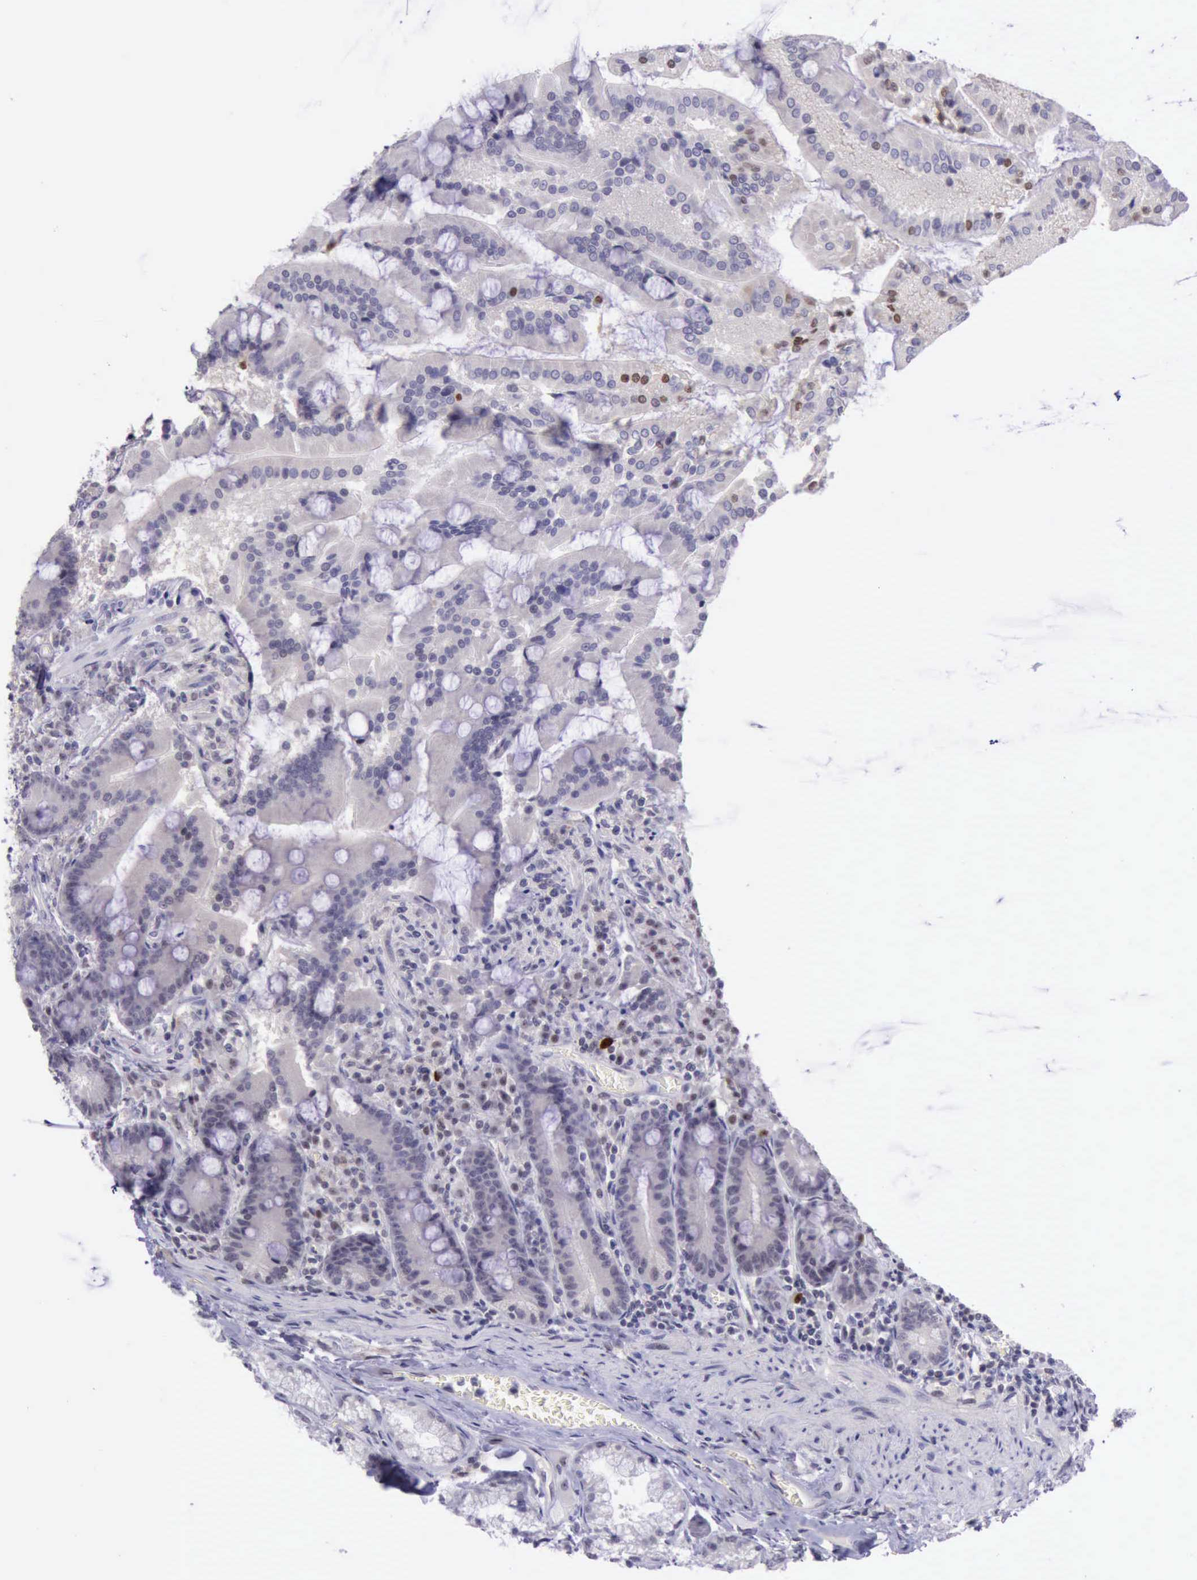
{"staining": {"intensity": "moderate", "quantity": "<25%", "location": "nuclear"}, "tissue": "duodenum", "cell_type": "Glandular cells", "image_type": "normal", "snomed": [{"axis": "morphology", "description": "Normal tissue, NOS"}, {"axis": "topography", "description": "Duodenum"}], "caption": "Immunohistochemistry (IHC) photomicrograph of benign duodenum stained for a protein (brown), which reveals low levels of moderate nuclear positivity in about <25% of glandular cells.", "gene": "PARP1", "patient": {"sex": "female", "age": 64}}